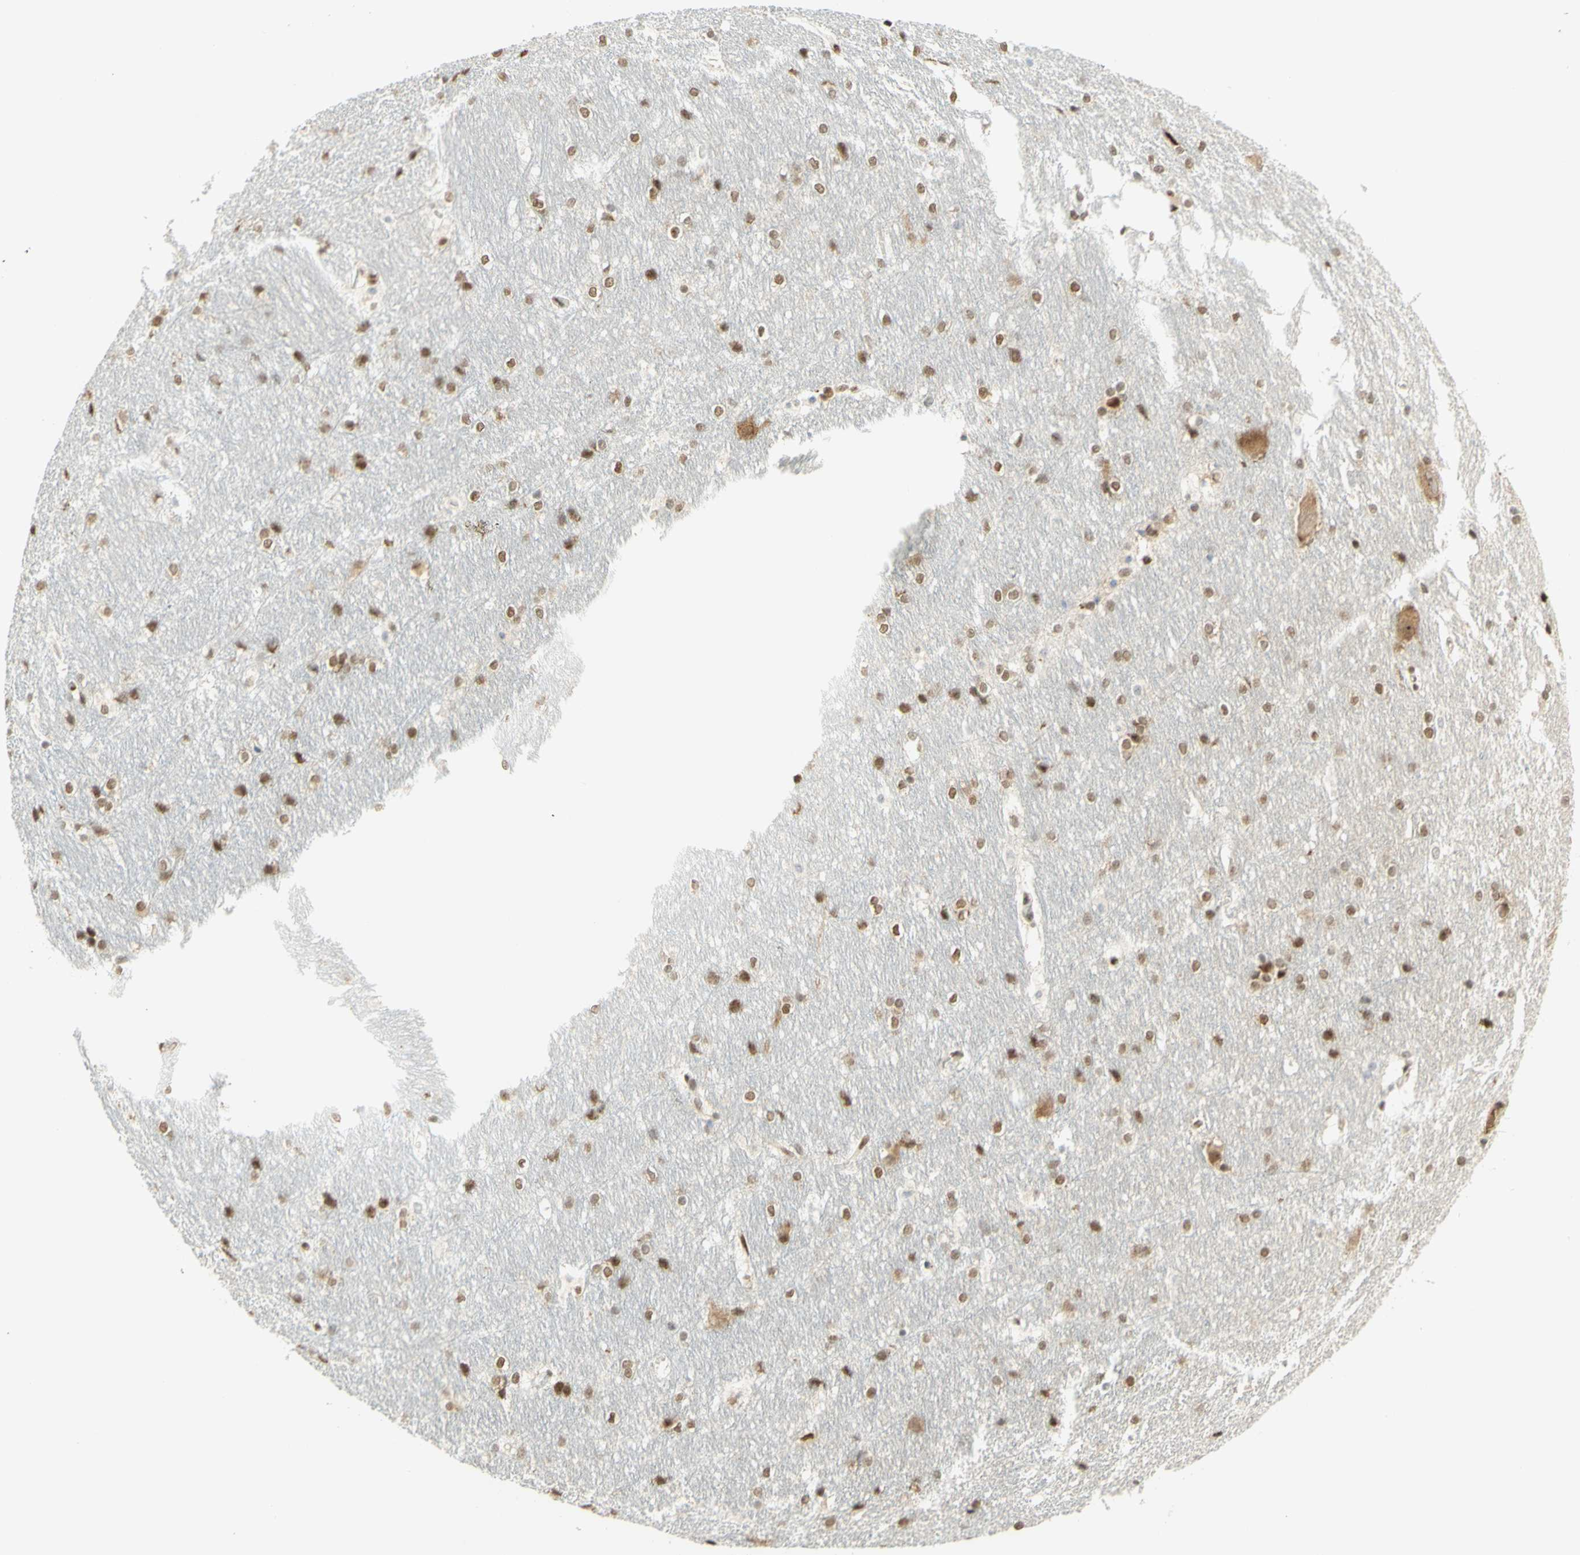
{"staining": {"intensity": "weak", "quantity": "25%-75%", "location": "nuclear"}, "tissue": "hippocampus", "cell_type": "Glial cells", "image_type": "normal", "snomed": [{"axis": "morphology", "description": "Normal tissue, NOS"}, {"axis": "topography", "description": "Hippocampus"}], "caption": "Protein analysis of unremarkable hippocampus displays weak nuclear positivity in approximately 25%-75% of glial cells.", "gene": "DDX1", "patient": {"sex": "female", "age": 19}}